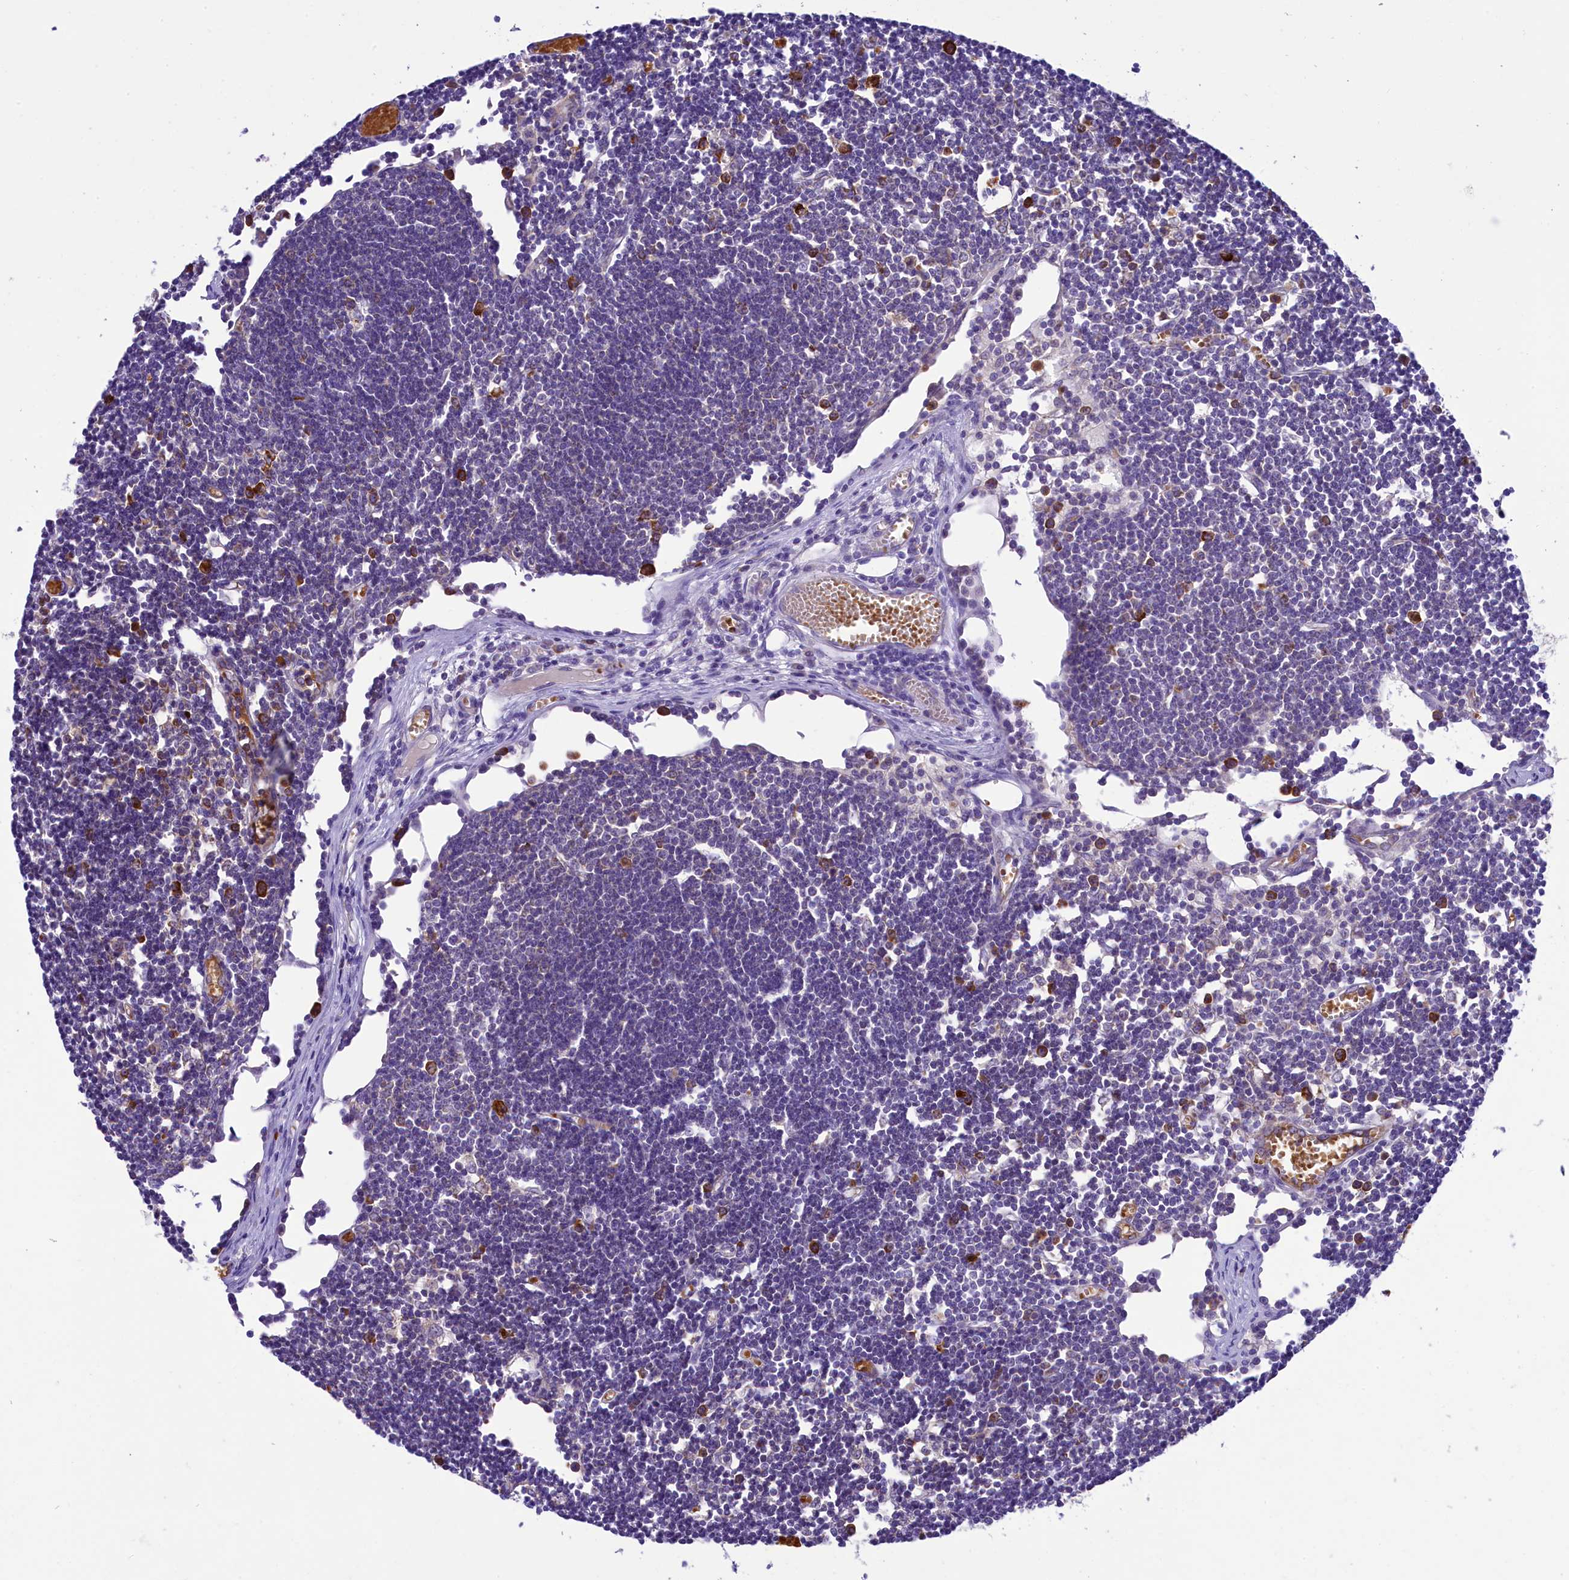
{"staining": {"intensity": "strong", "quantity": "<25%", "location": "cytoplasmic/membranous"}, "tissue": "lymph node", "cell_type": "Germinal center cells", "image_type": "normal", "snomed": [{"axis": "morphology", "description": "Normal tissue, NOS"}, {"axis": "topography", "description": "Lymph node"}], "caption": "Immunohistochemistry (IHC) image of benign lymph node: human lymph node stained using IHC exhibits medium levels of strong protein expression localized specifically in the cytoplasmic/membranous of germinal center cells, appearing as a cytoplasmic/membranous brown color.", "gene": "LARP4", "patient": {"sex": "female", "age": 11}}